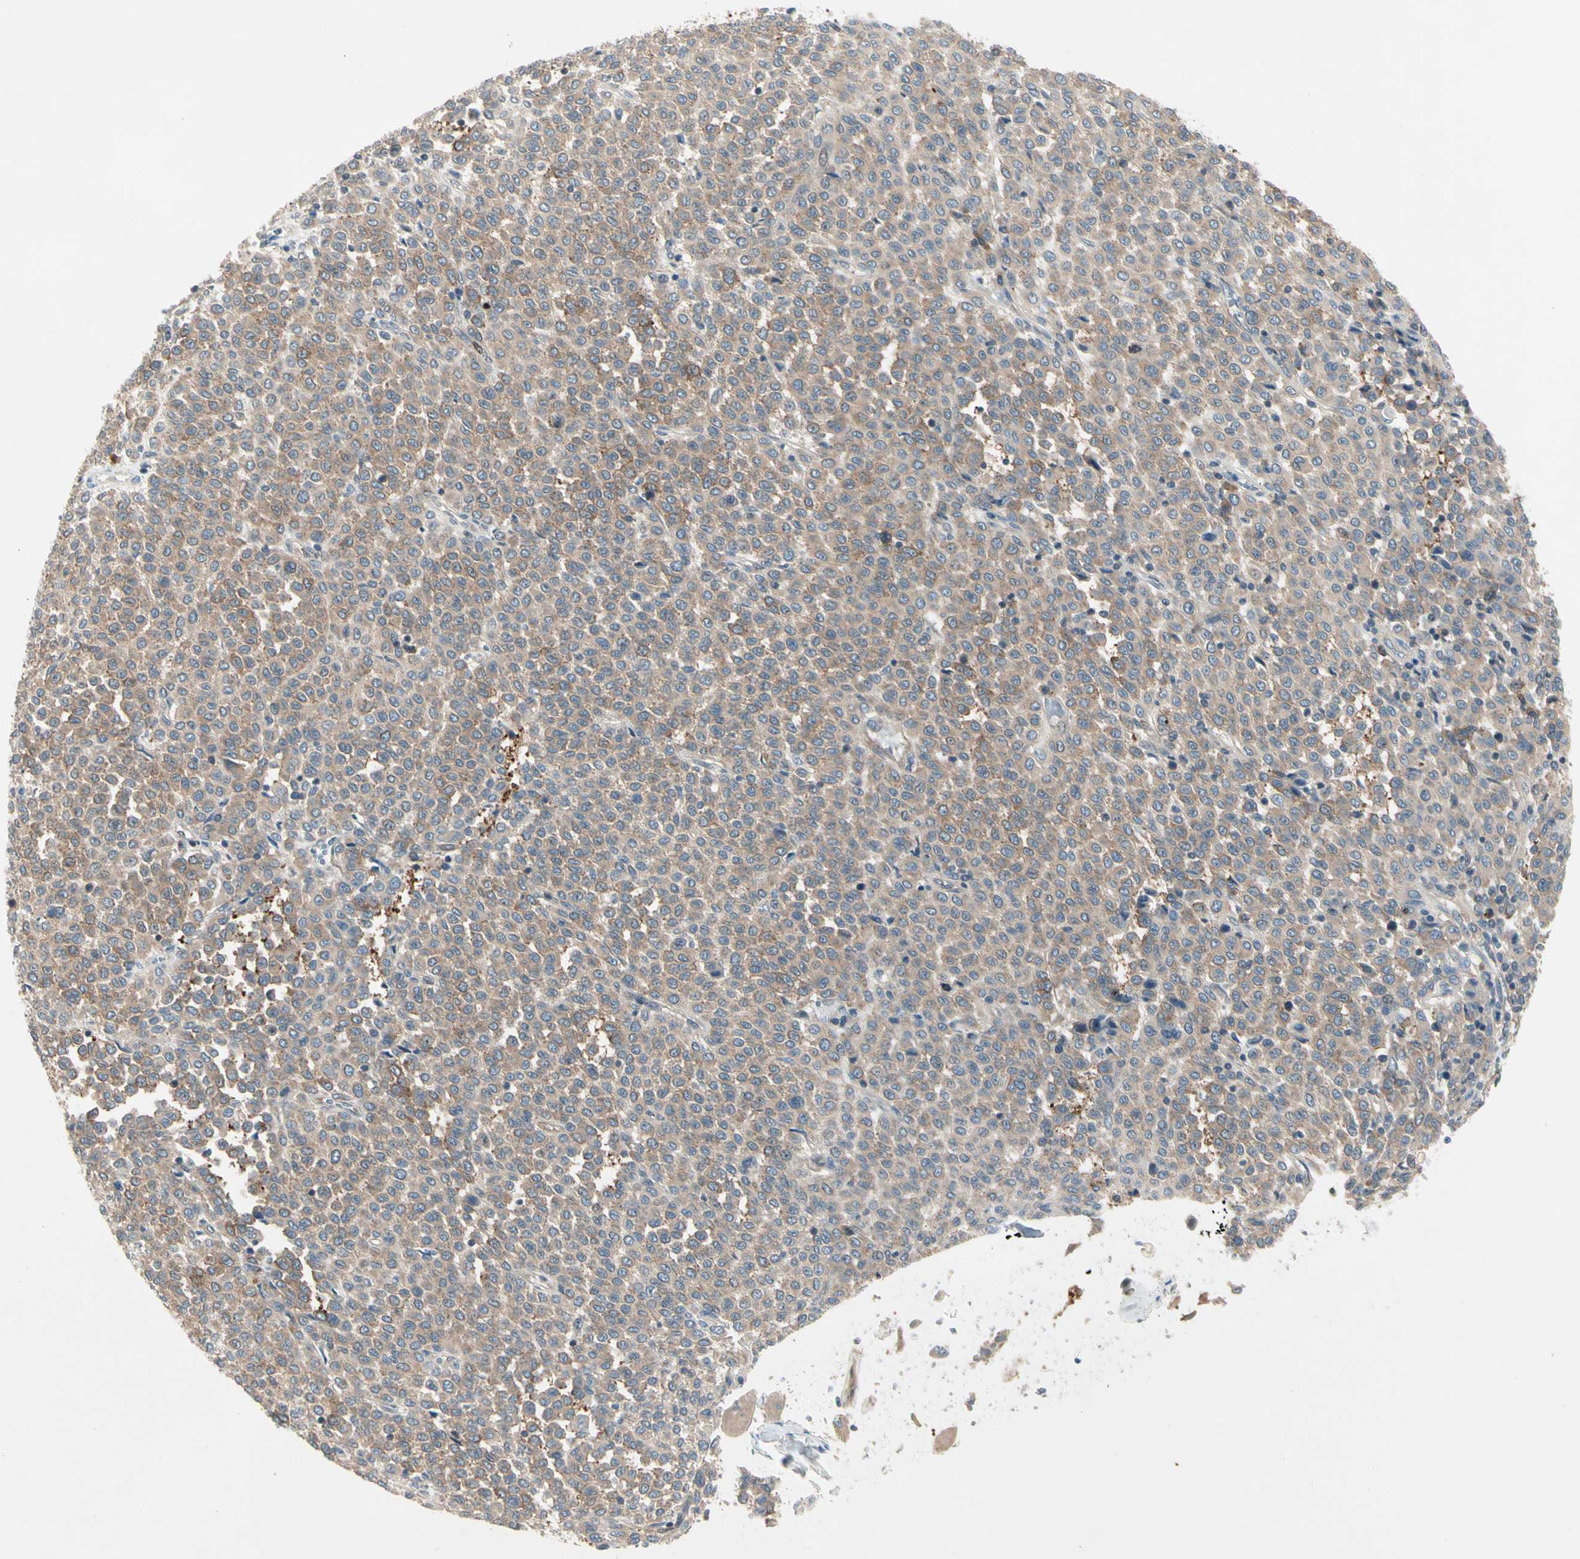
{"staining": {"intensity": "weak", "quantity": ">75%", "location": "cytoplasmic/membranous"}, "tissue": "melanoma", "cell_type": "Tumor cells", "image_type": "cancer", "snomed": [{"axis": "morphology", "description": "Malignant melanoma, Metastatic site"}, {"axis": "topography", "description": "Pancreas"}], "caption": "A brown stain highlights weak cytoplasmic/membranous expression of a protein in malignant melanoma (metastatic site) tumor cells.", "gene": "IL1R1", "patient": {"sex": "female", "age": 30}}